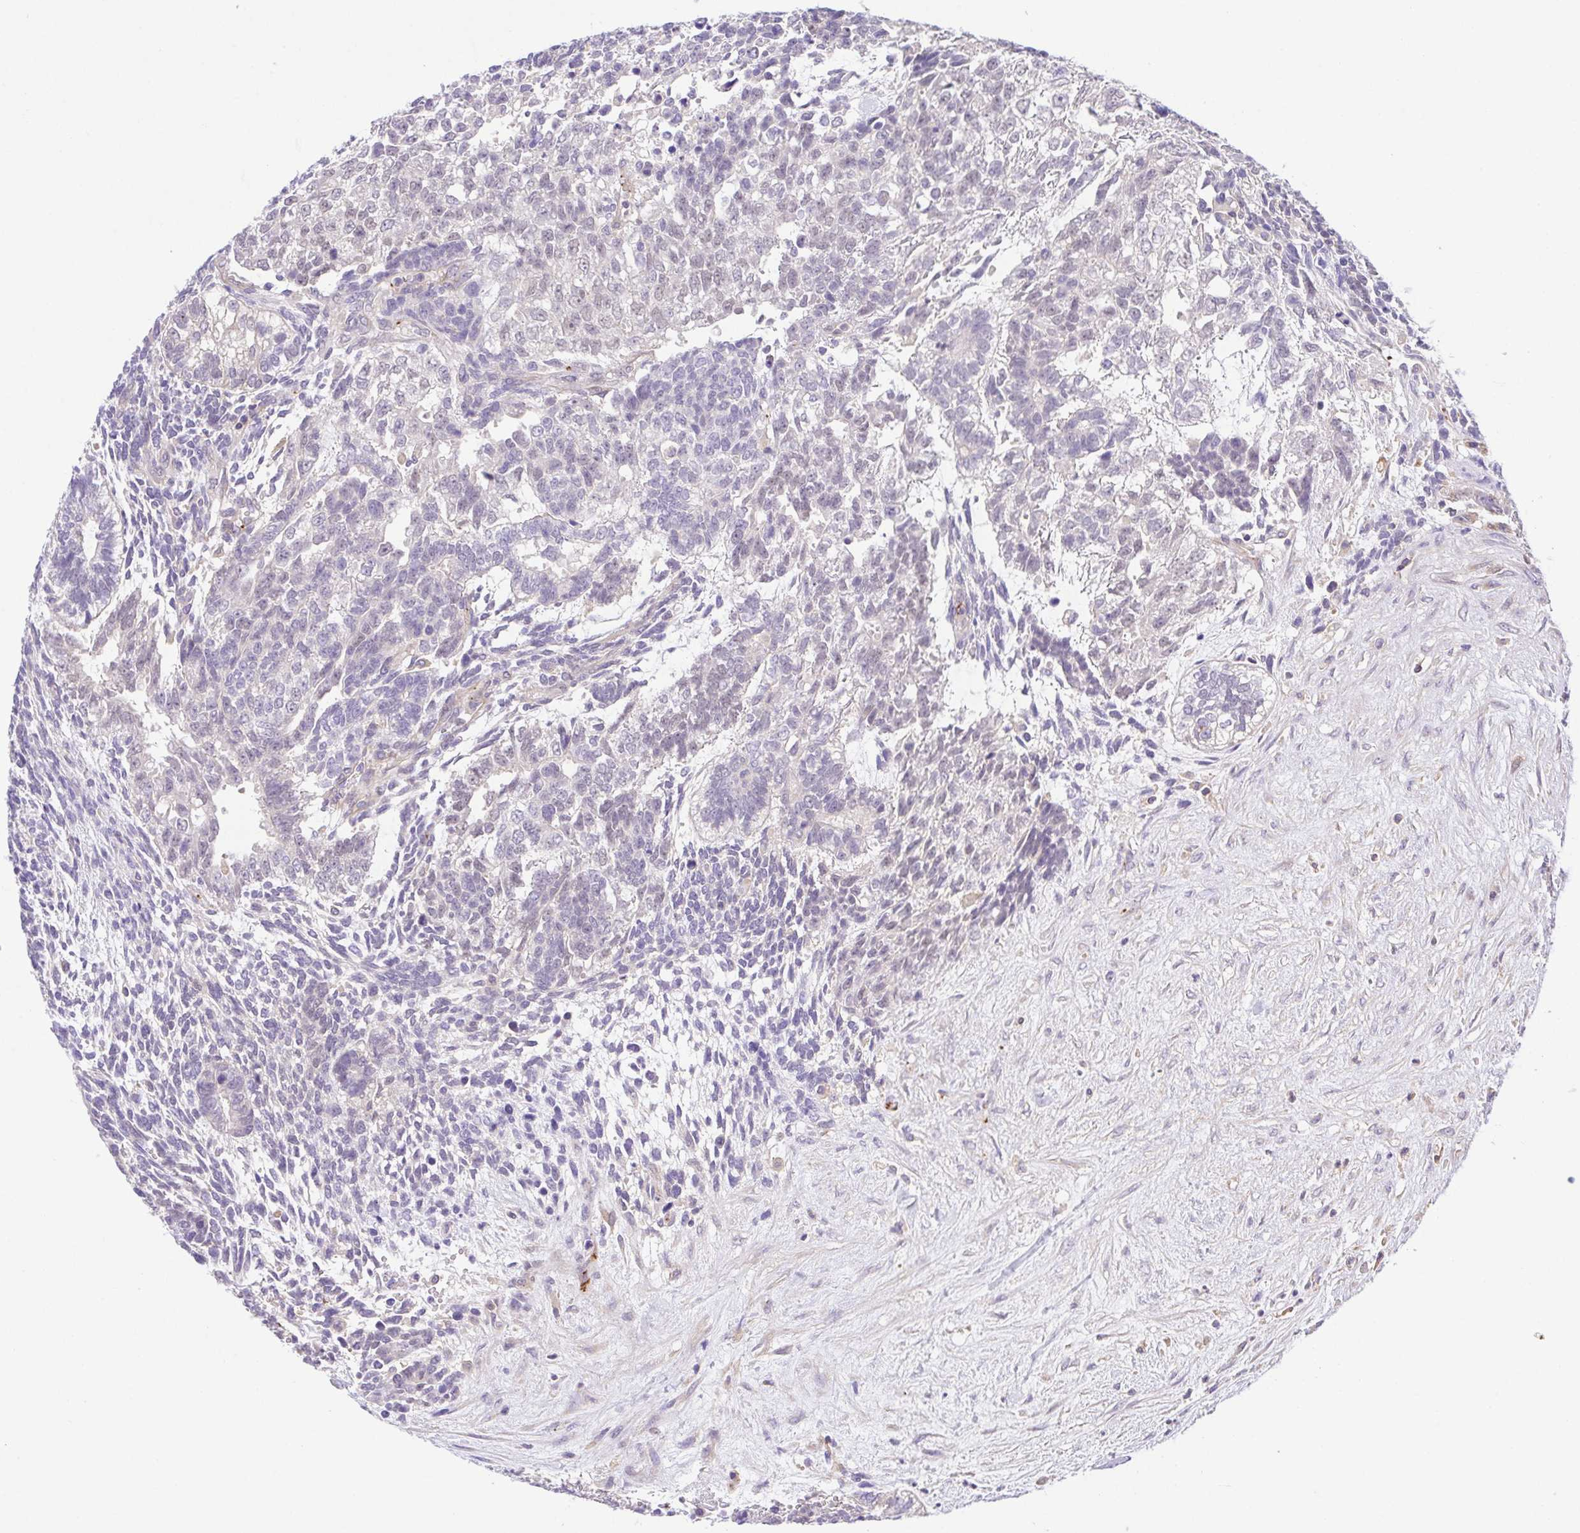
{"staining": {"intensity": "negative", "quantity": "none", "location": "none"}, "tissue": "testis cancer", "cell_type": "Tumor cells", "image_type": "cancer", "snomed": [{"axis": "morphology", "description": "Carcinoma, Embryonal, NOS"}, {"axis": "topography", "description": "Testis"}], "caption": "Tumor cells show no significant expression in testis cancer (embryonal carcinoma).", "gene": "PRR14L", "patient": {"sex": "male", "age": 23}}